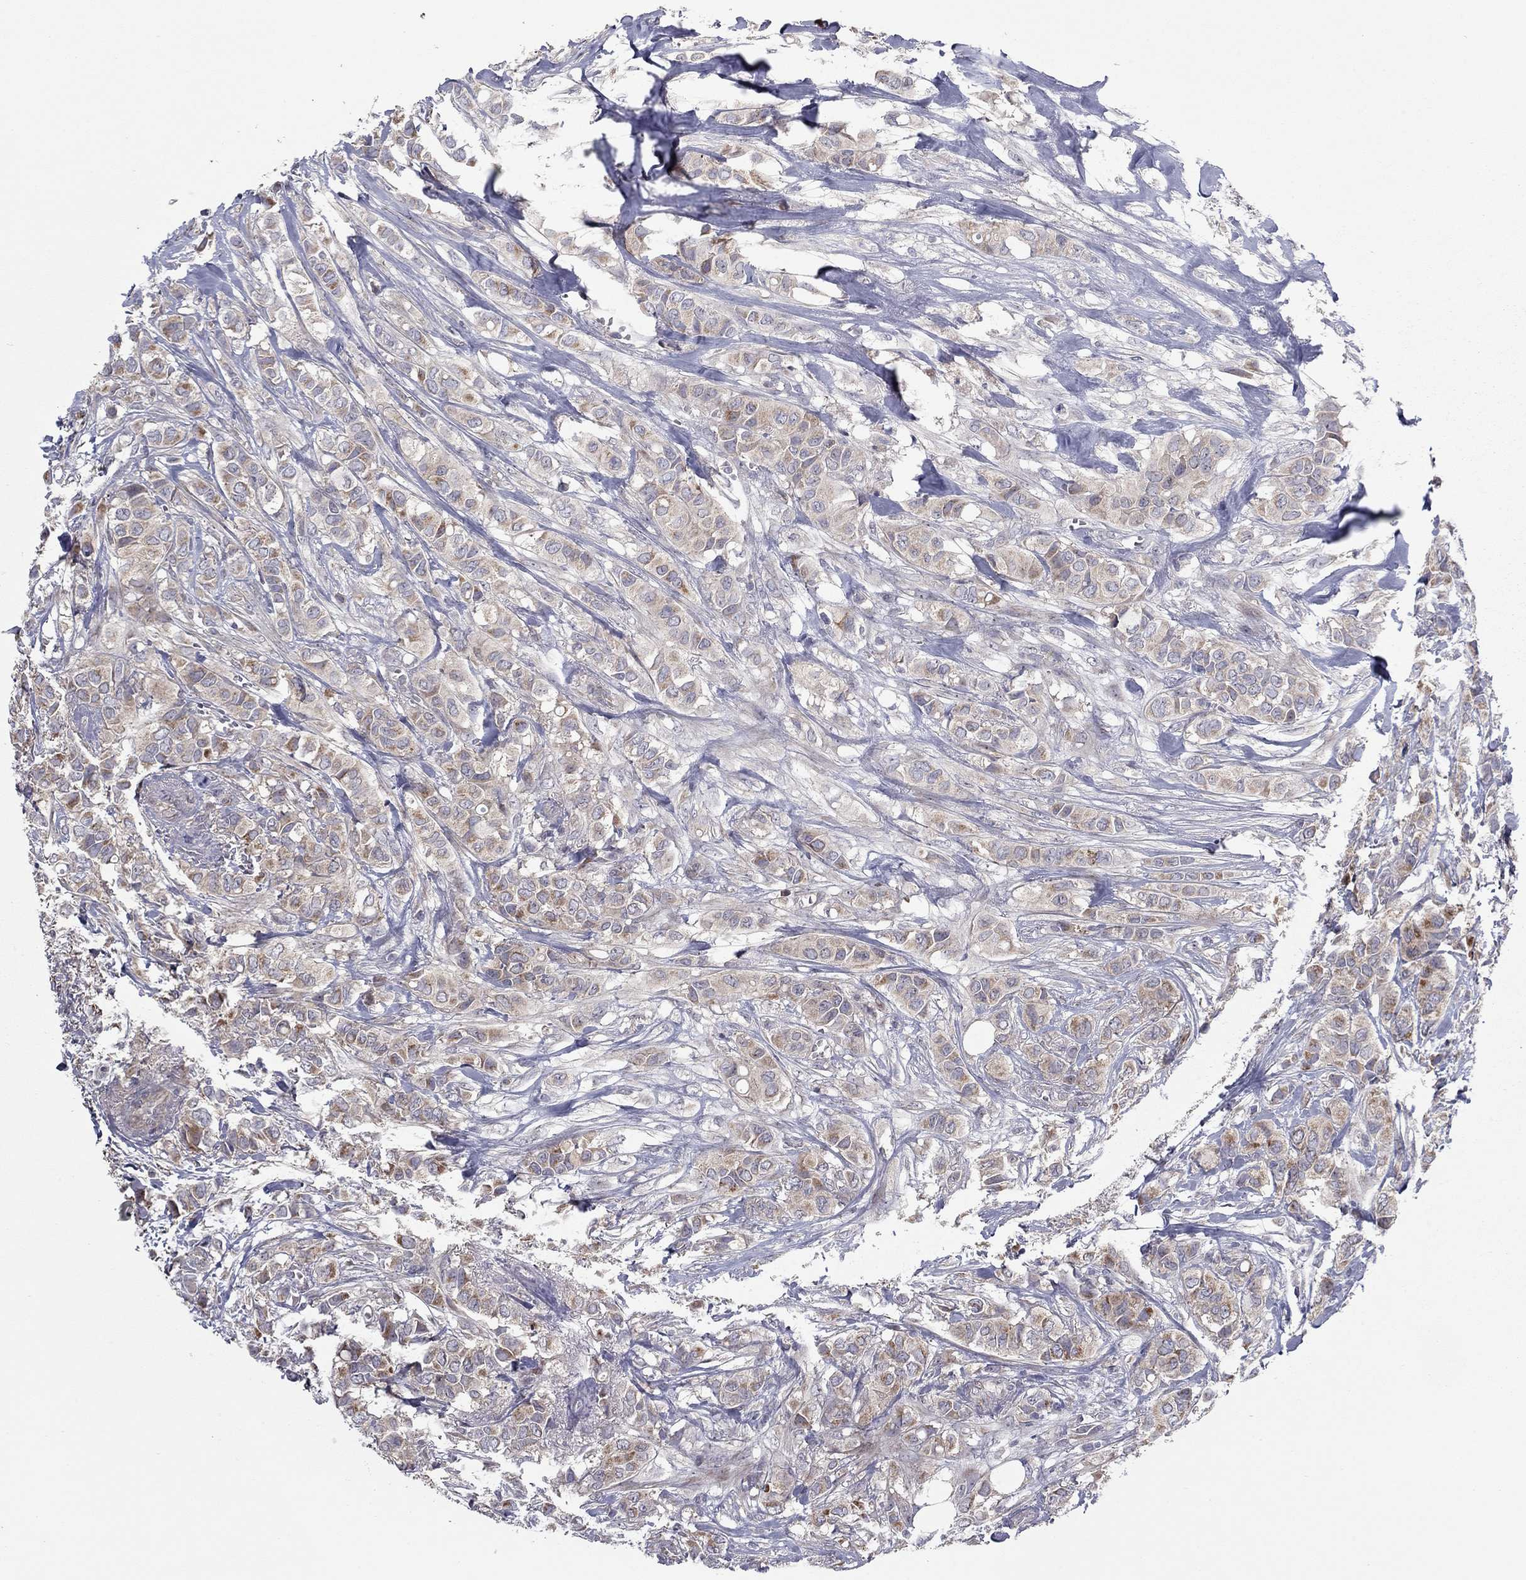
{"staining": {"intensity": "moderate", "quantity": ">75%", "location": "cytoplasmic/membranous"}, "tissue": "breast cancer", "cell_type": "Tumor cells", "image_type": "cancer", "snomed": [{"axis": "morphology", "description": "Duct carcinoma"}, {"axis": "topography", "description": "Breast"}], "caption": "This histopathology image displays immunohistochemistry staining of human breast intraductal carcinoma, with medium moderate cytoplasmic/membranous expression in approximately >75% of tumor cells.", "gene": "DUSP7", "patient": {"sex": "female", "age": 85}}